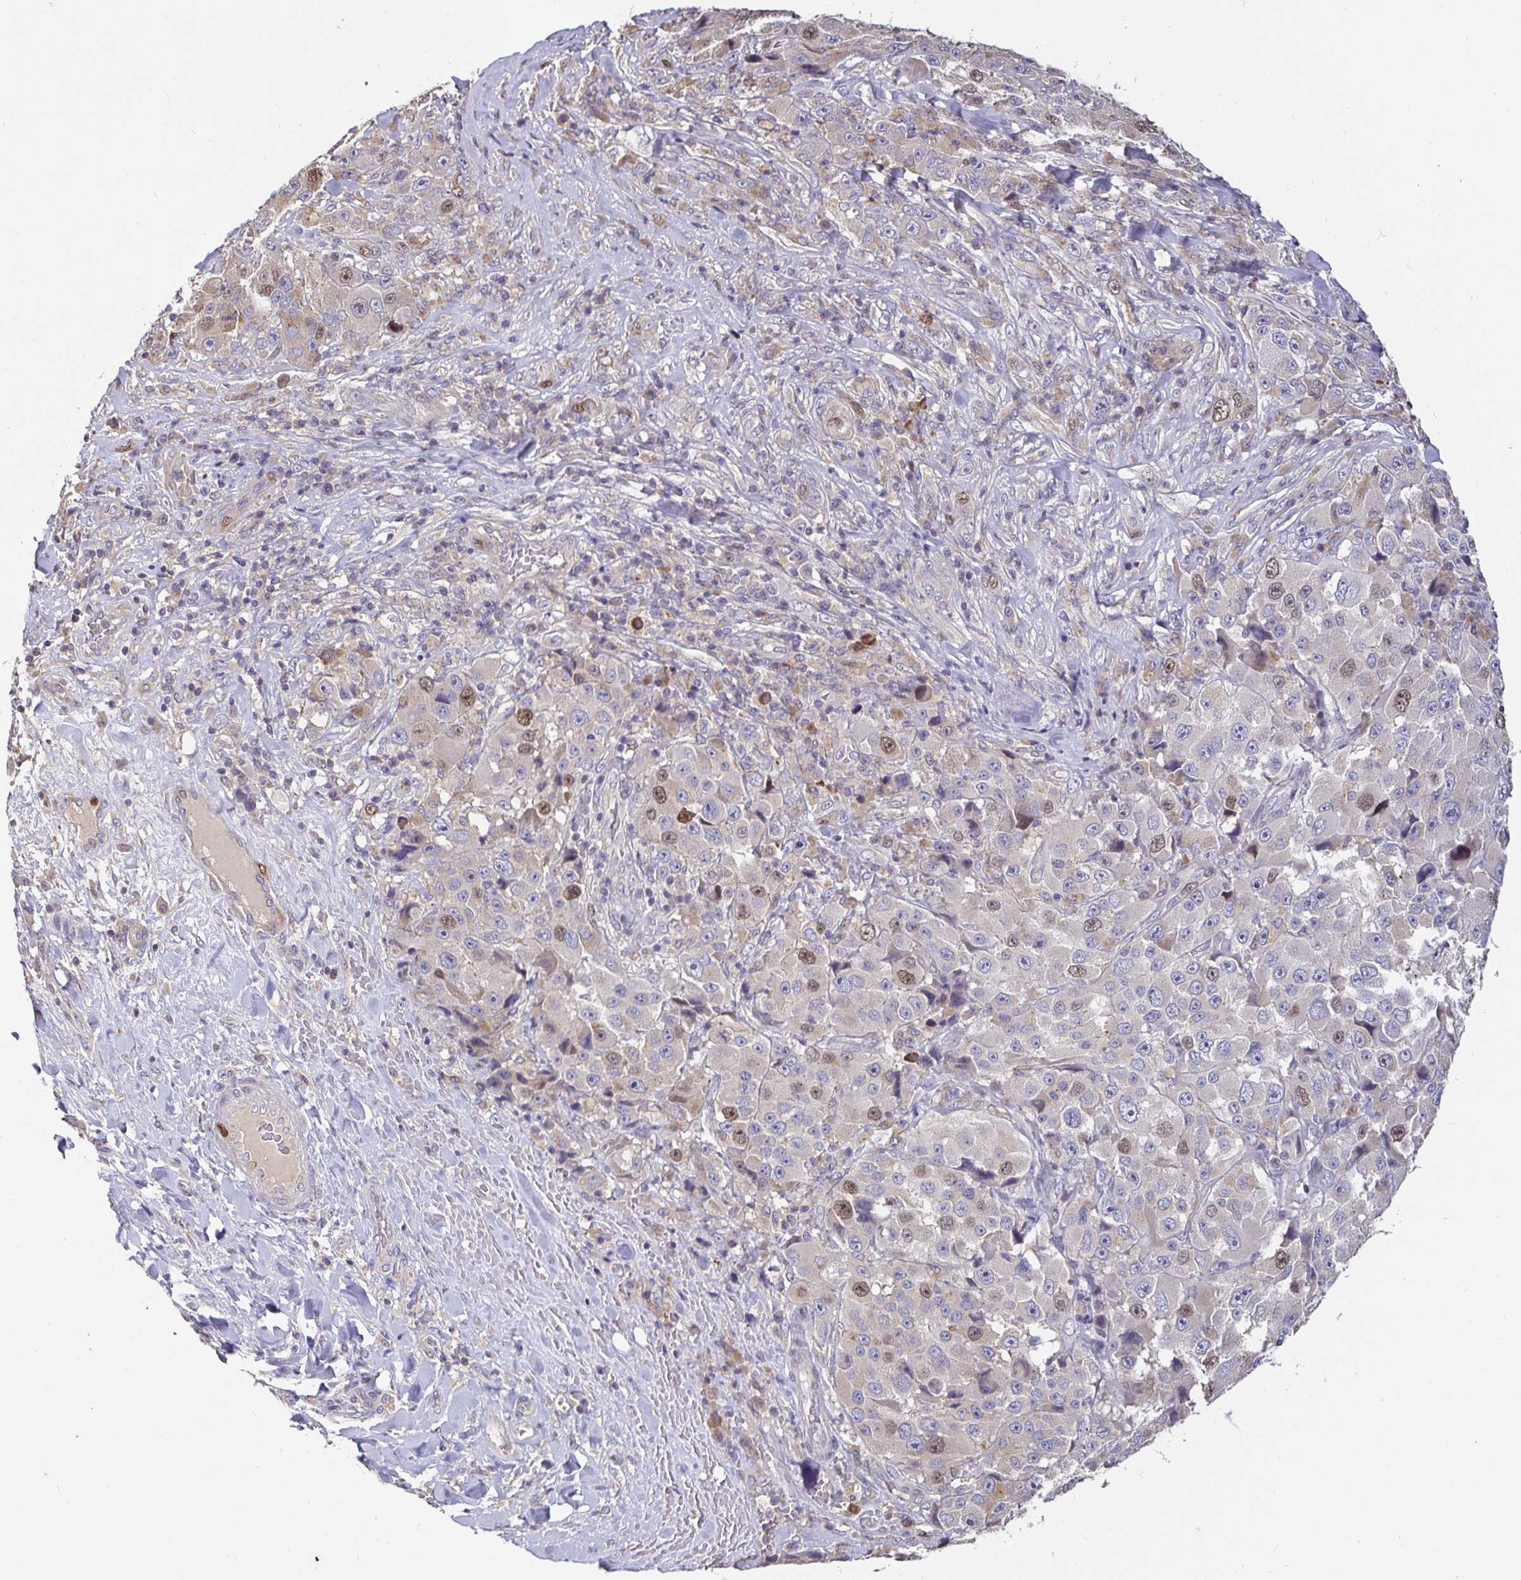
{"staining": {"intensity": "moderate", "quantity": "<25%", "location": "nuclear"}, "tissue": "melanoma", "cell_type": "Tumor cells", "image_type": "cancer", "snomed": [{"axis": "morphology", "description": "Malignant melanoma, Metastatic site"}, {"axis": "topography", "description": "Lymph node"}], "caption": "Human malignant melanoma (metastatic site) stained for a protein (brown) shows moderate nuclear positive positivity in approximately <25% of tumor cells.", "gene": "ANLN", "patient": {"sex": "male", "age": 62}}